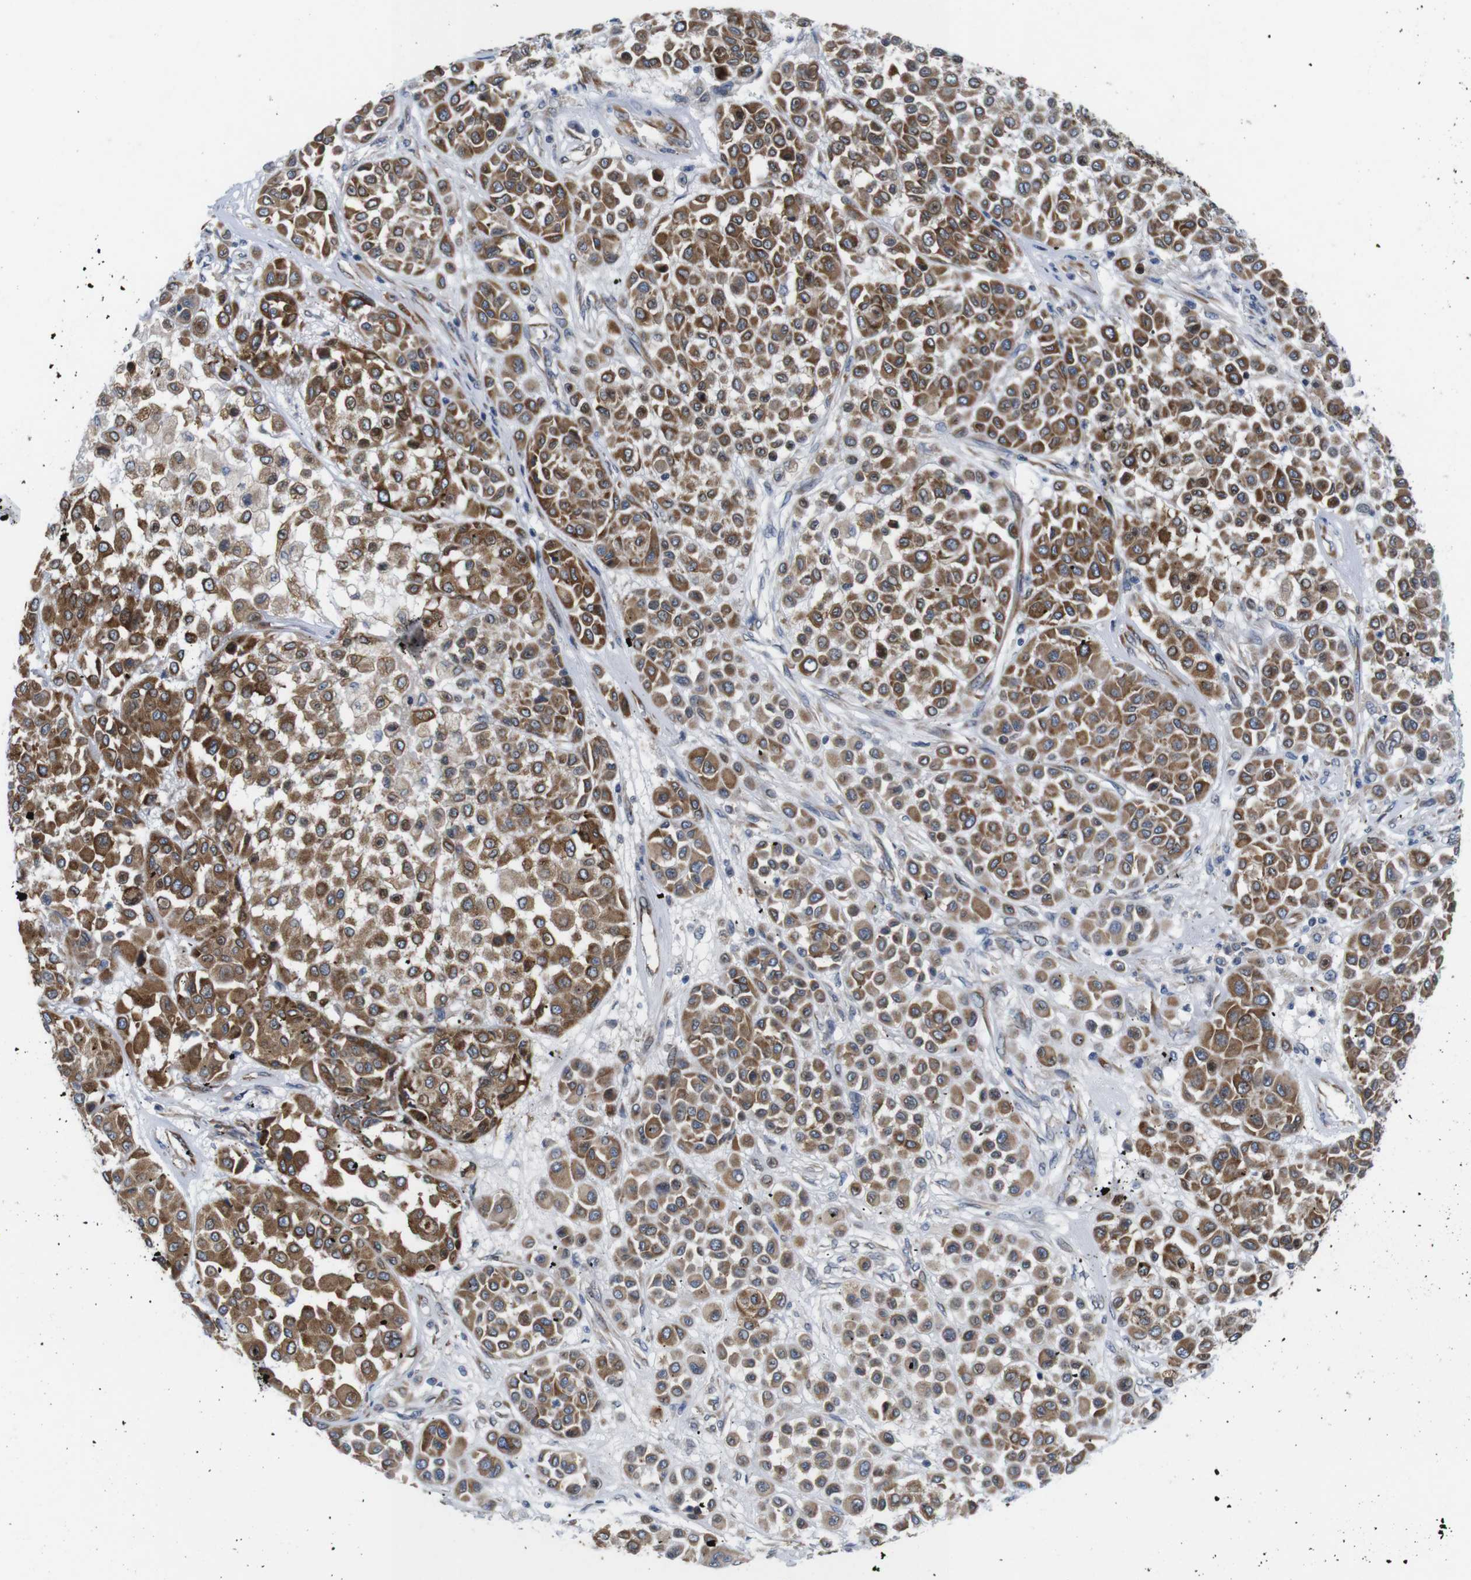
{"staining": {"intensity": "moderate", "quantity": ">75%", "location": "cytoplasmic/membranous"}, "tissue": "melanoma", "cell_type": "Tumor cells", "image_type": "cancer", "snomed": [{"axis": "morphology", "description": "Malignant melanoma, Metastatic site"}, {"axis": "topography", "description": "Soft tissue"}], "caption": "High-power microscopy captured an immunohistochemistry (IHC) image of malignant melanoma (metastatic site), revealing moderate cytoplasmic/membranous expression in approximately >75% of tumor cells.", "gene": "HACD3", "patient": {"sex": "male", "age": 41}}